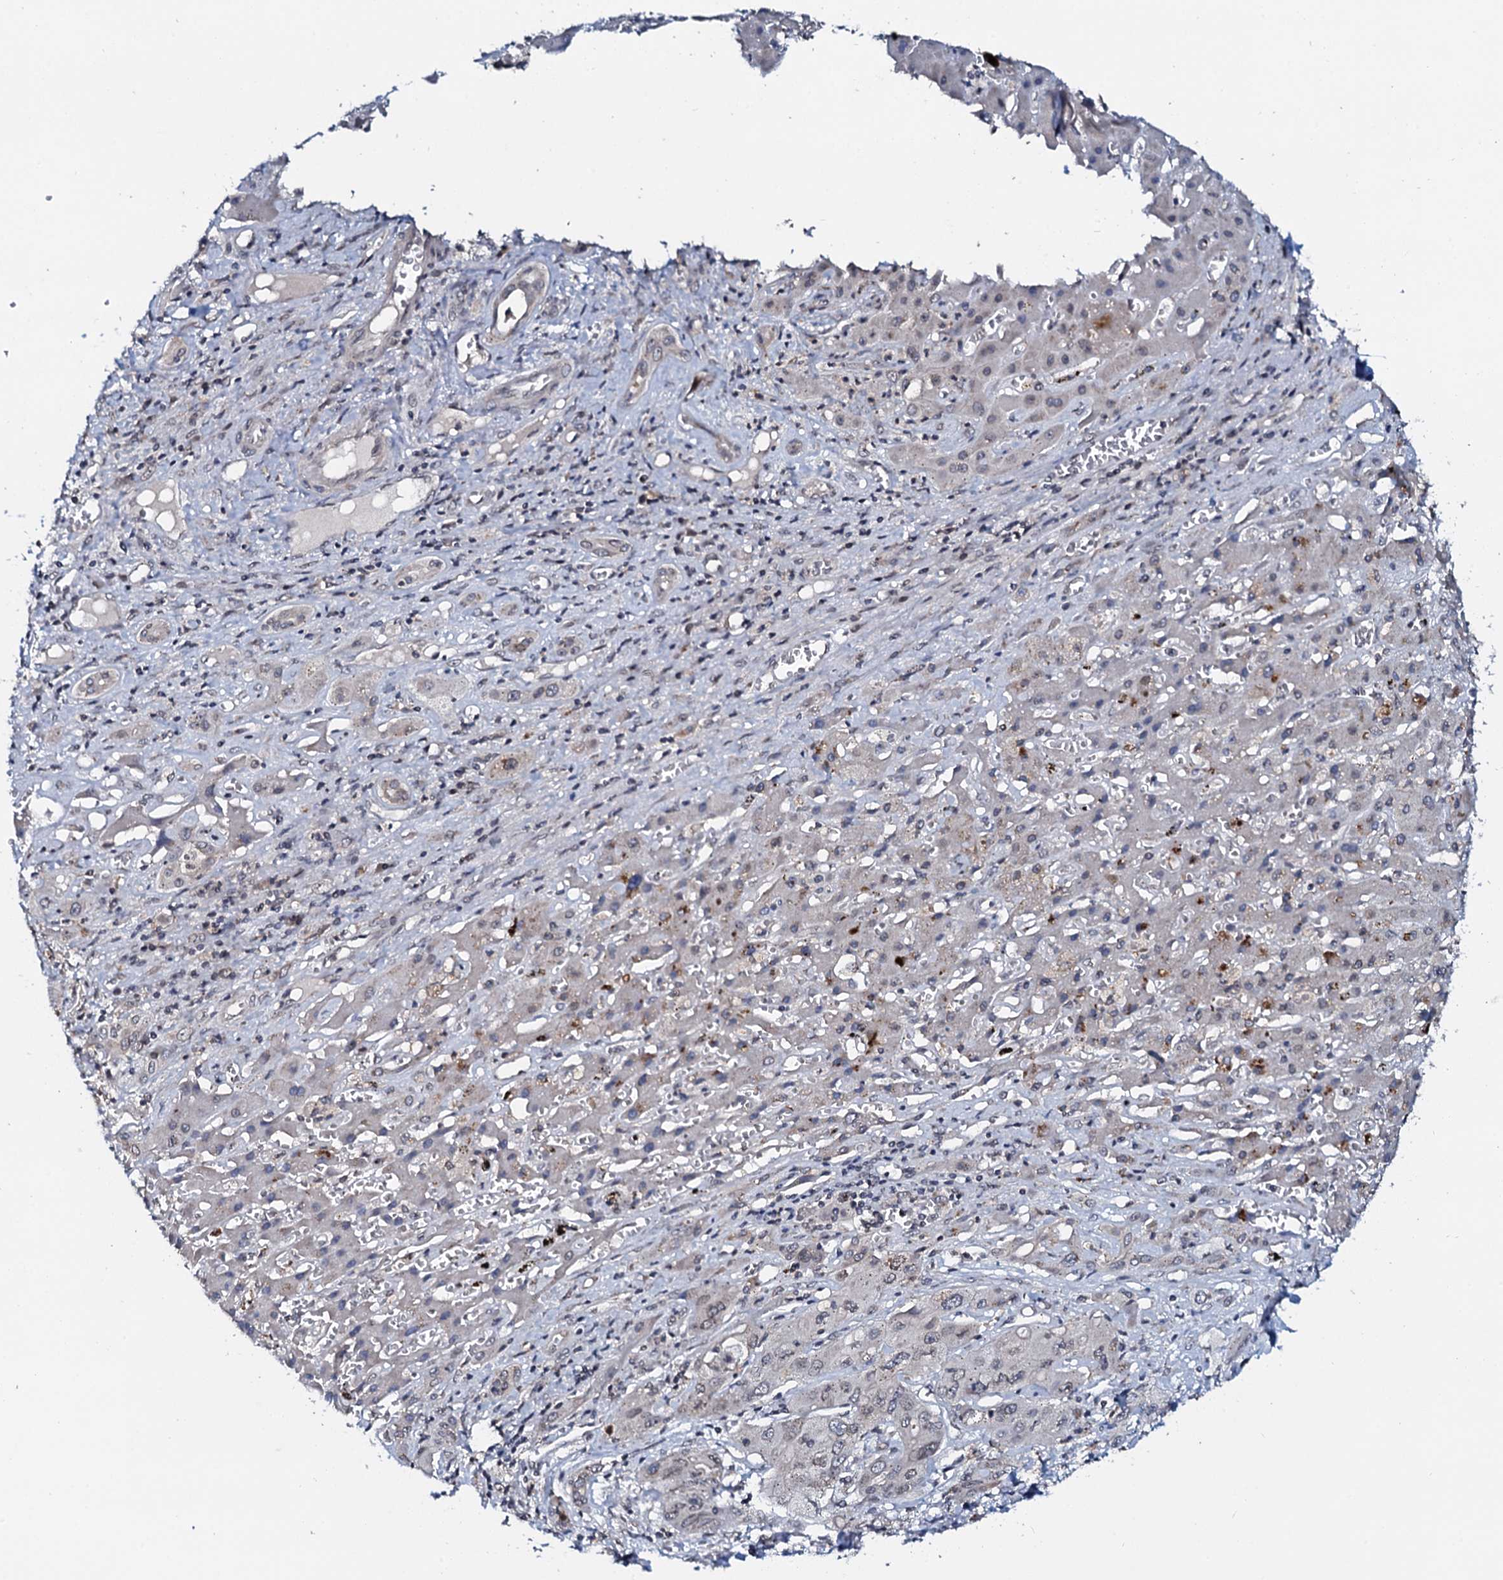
{"staining": {"intensity": "moderate", "quantity": "<25%", "location": "cytoplasmic/membranous"}, "tissue": "liver cancer", "cell_type": "Tumor cells", "image_type": "cancer", "snomed": [{"axis": "morphology", "description": "Cholangiocarcinoma"}, {"axis": "topography", "description": "Liver"}], "caption": "Tumor cells reveal moderate cytoplasmic/membranous positivity in approximately <25% of cells in liver cancer (cholangiocarcinoma).", "gene": "SNTA1", "patient": {"sex": "male", "age": 67}}